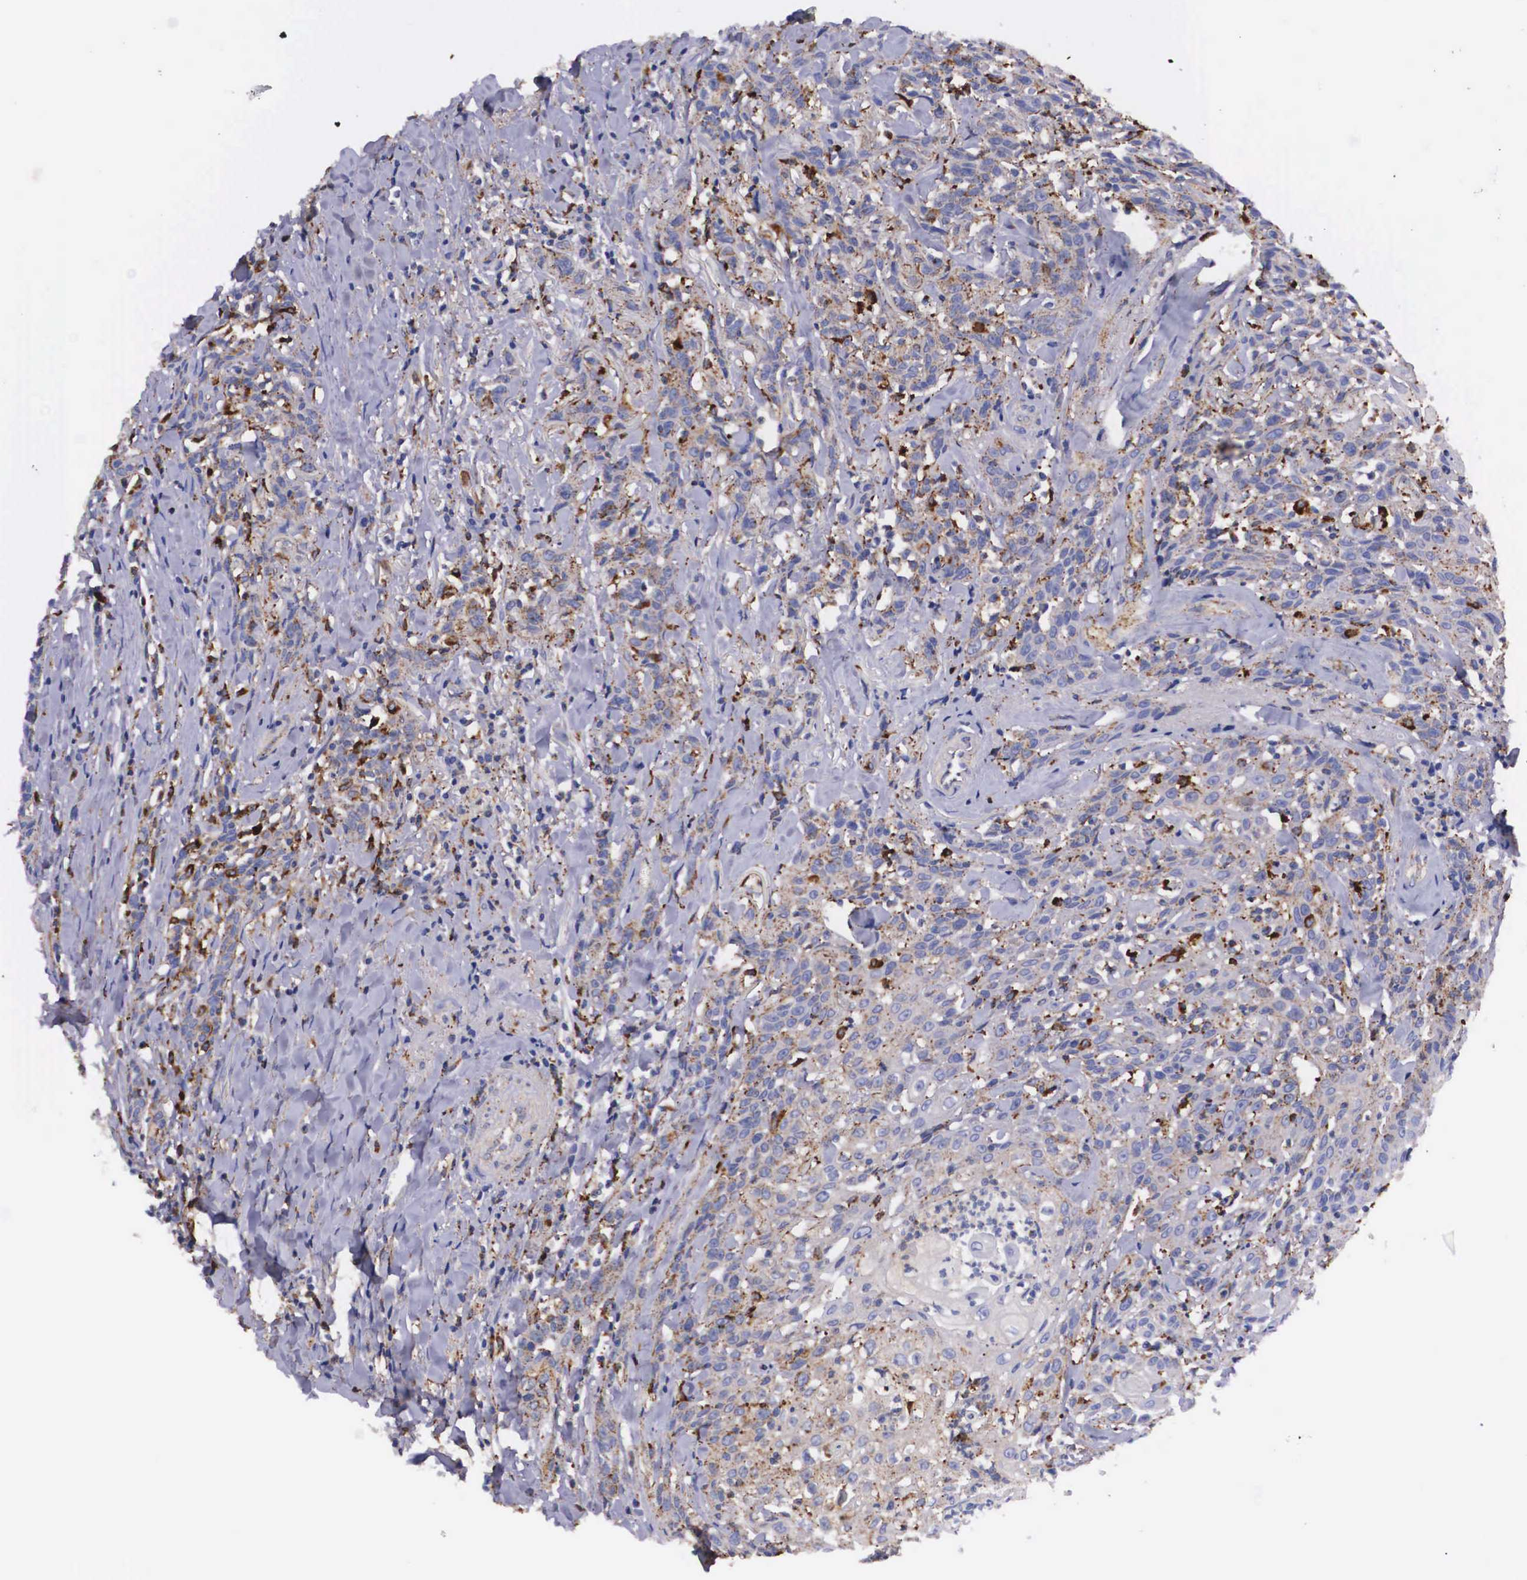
{"staining": {"intensity": "weak", "quantity": ">75%", "location": "cytoplasmic/membranous"}, "tissue": "head and neck cancer", "cell_type": "Tumor cells", "image_type": "cancer", "snomed": [{"axis": "morphology", "description": "Squamous cell carcinoma, NOS"}, {"axis": "topography", "description": "Oral tissue"}, {"axis": "topography", "description": "Head-Neck"}], "caption": "Head and neck cancer stained for a protein (brown) reveals weak cytoplasmic/membranous positive staining in about >75% of tumor cells.", "gene": "NAGA", "patient": {"sex": "female", "age": 82}}